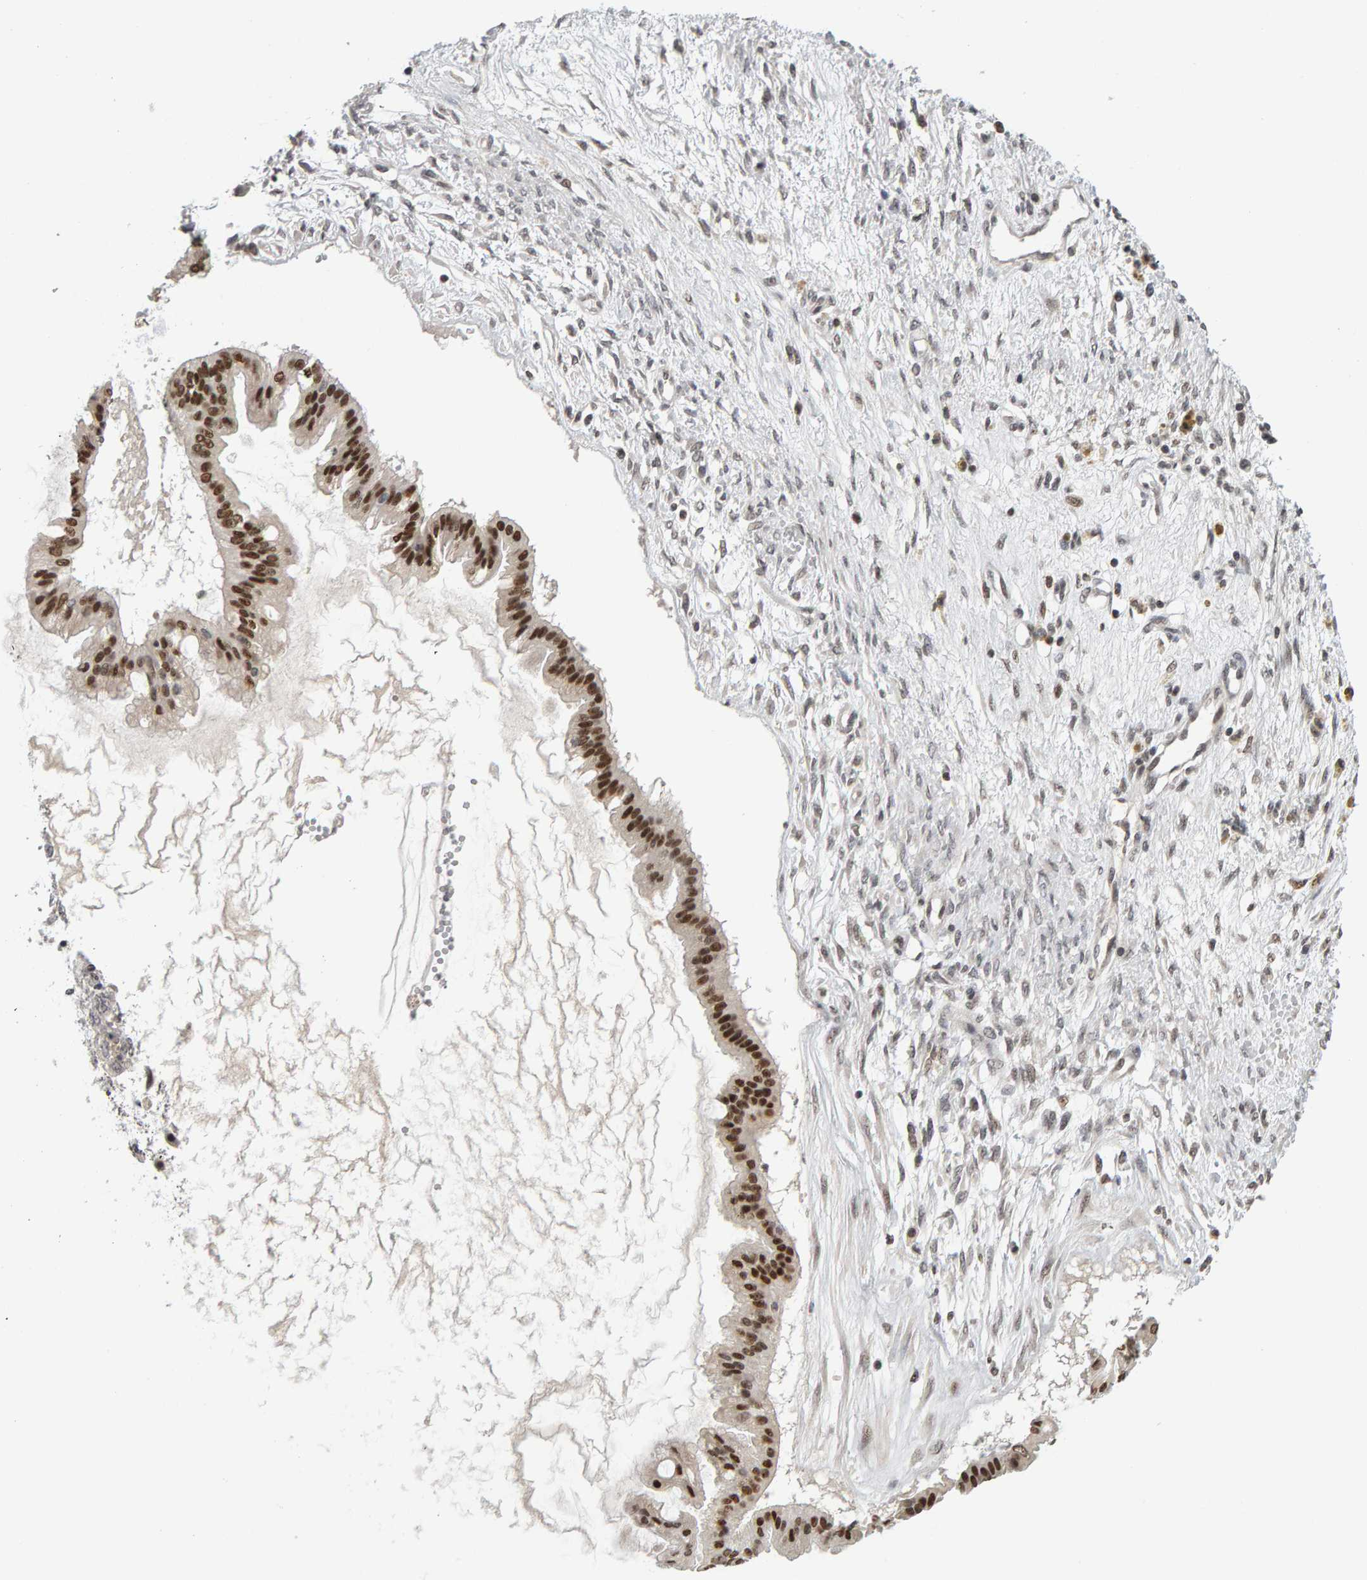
{"staining": {"intensity": "strong", "quantity": "25%-75%", "location": "nuclear"}, "tissue": "ovarian cancer", "cell_type": "Tumor cells", "image_type": "cancer", "snomed": [{"axis": "morphology", "description": "Cystadenocarcinoma, mucinous, NOS"}, {"axis": "topography", "description": "Ovary"}], "caption": "A high-resolution histopathology image shows immunohistochemistry staining of ovarian mucinous cystadenocarcinoma, which shows strong nuclear staining in about 25%-75% of tumor cells. The staining is performed using DAB brown chromogen to label protein expression. The nuclei are counter-stained blue using hematoxylin.", "gene": "TRAM1", "patient": {"sex": "female", "age": 73}}